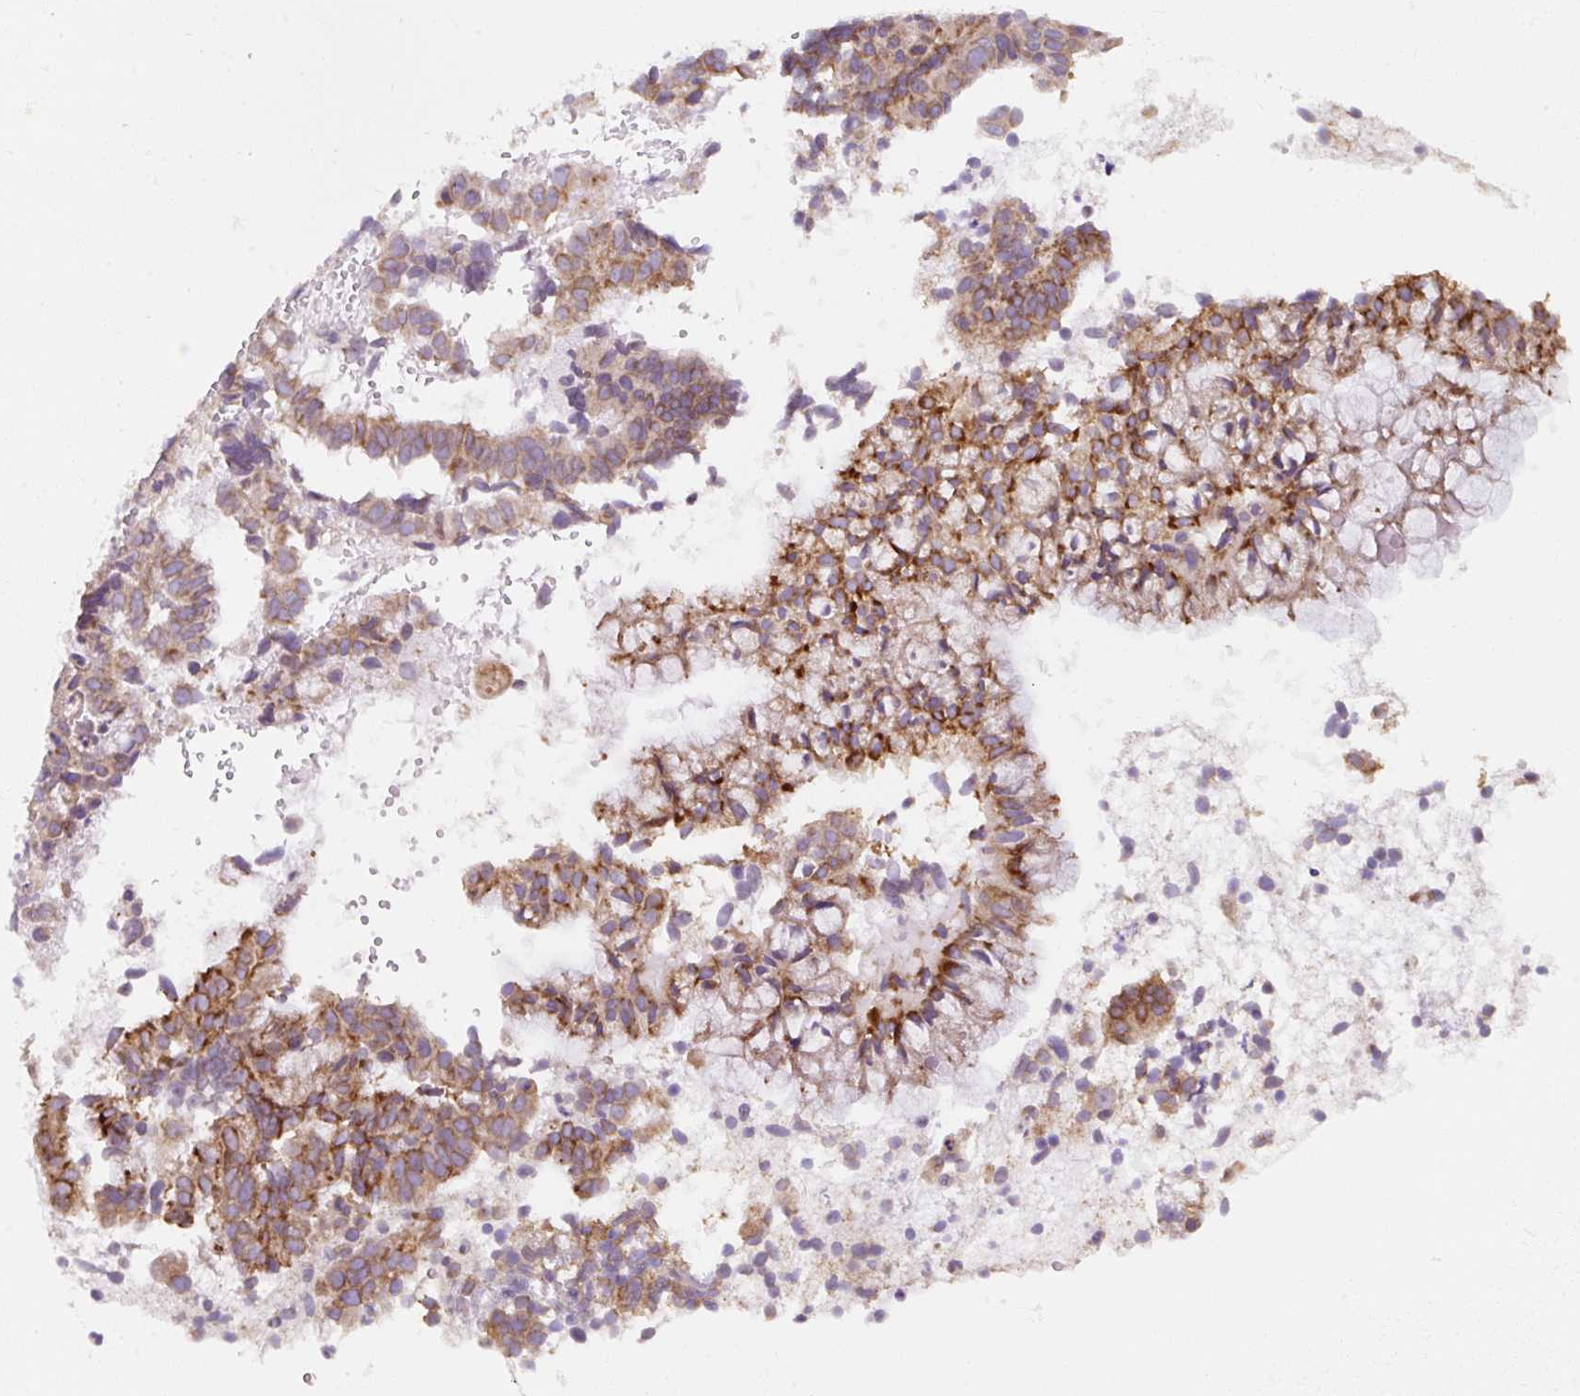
{"staining": {"intensity": "moderate", "quantity": ">75%", "location": "cytoplasmic/membranous"}, "tissue": "endometrial cancer", "cell_type": "Tumor cells", "image_type": "cancer", "snomed": [{"axis": "morphology", "description": "Adenocarcinoma, NOS"}, {"axis": "topography", "description": "Endometrium"}], "caption": "Immunohistochemical staining of endometrial cancer (adenocarcinoma) shows medium levels of moderate cytoplasmic/membranous protein staining in about >75% of tumor cells. (Brightfield microscopy of DAB IHC at high magnification).", "gene": "DDOST", "patient": {"sex": "female", "age": 76}}